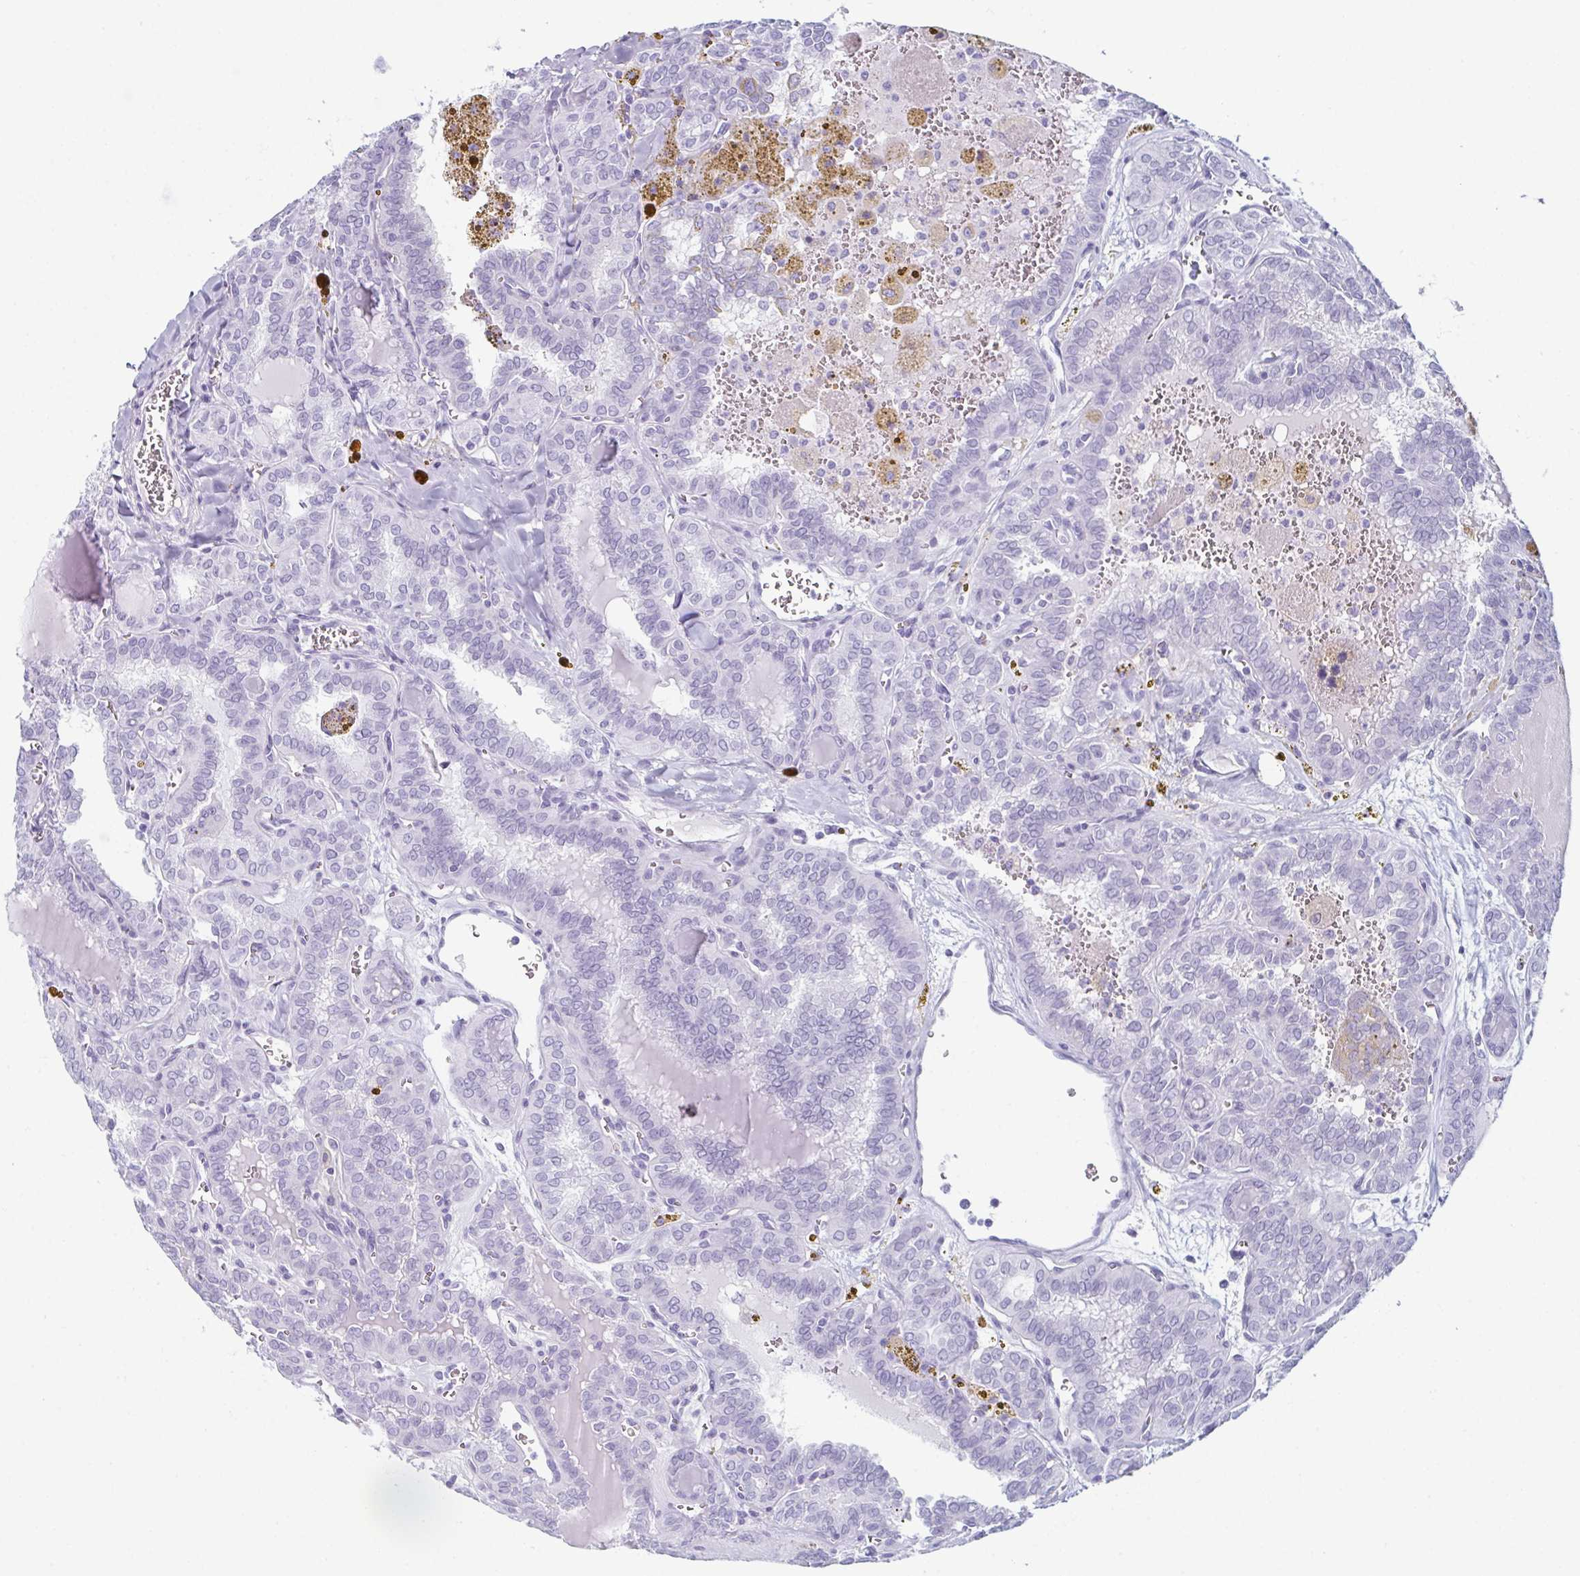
{"staining": {"intensity": "negative", "quantity": "none", "location": "none"}, "tissue": "thyroid cancer", "cell_type": "Tumor cells", "image_type": "cancer", "snomed": [{"axis": "morphology", "description": "Papillary adenocarcinoma, NOS"}, {"axis": "topography", "description": "Thyroid gland"}], "caption": "A high-resolution histopathology image shows IHC staining of thyroid cancer (papillary adenocarcinoma), which demonstrates no significant expression in tumor cells. (DAB (3,3'-diaminobenzidine) immunohistochemistry visualized using brightfield microscopy, high magnification).", "gene": "ENKUR", "patient": {"sex": "female", "age": 41}}